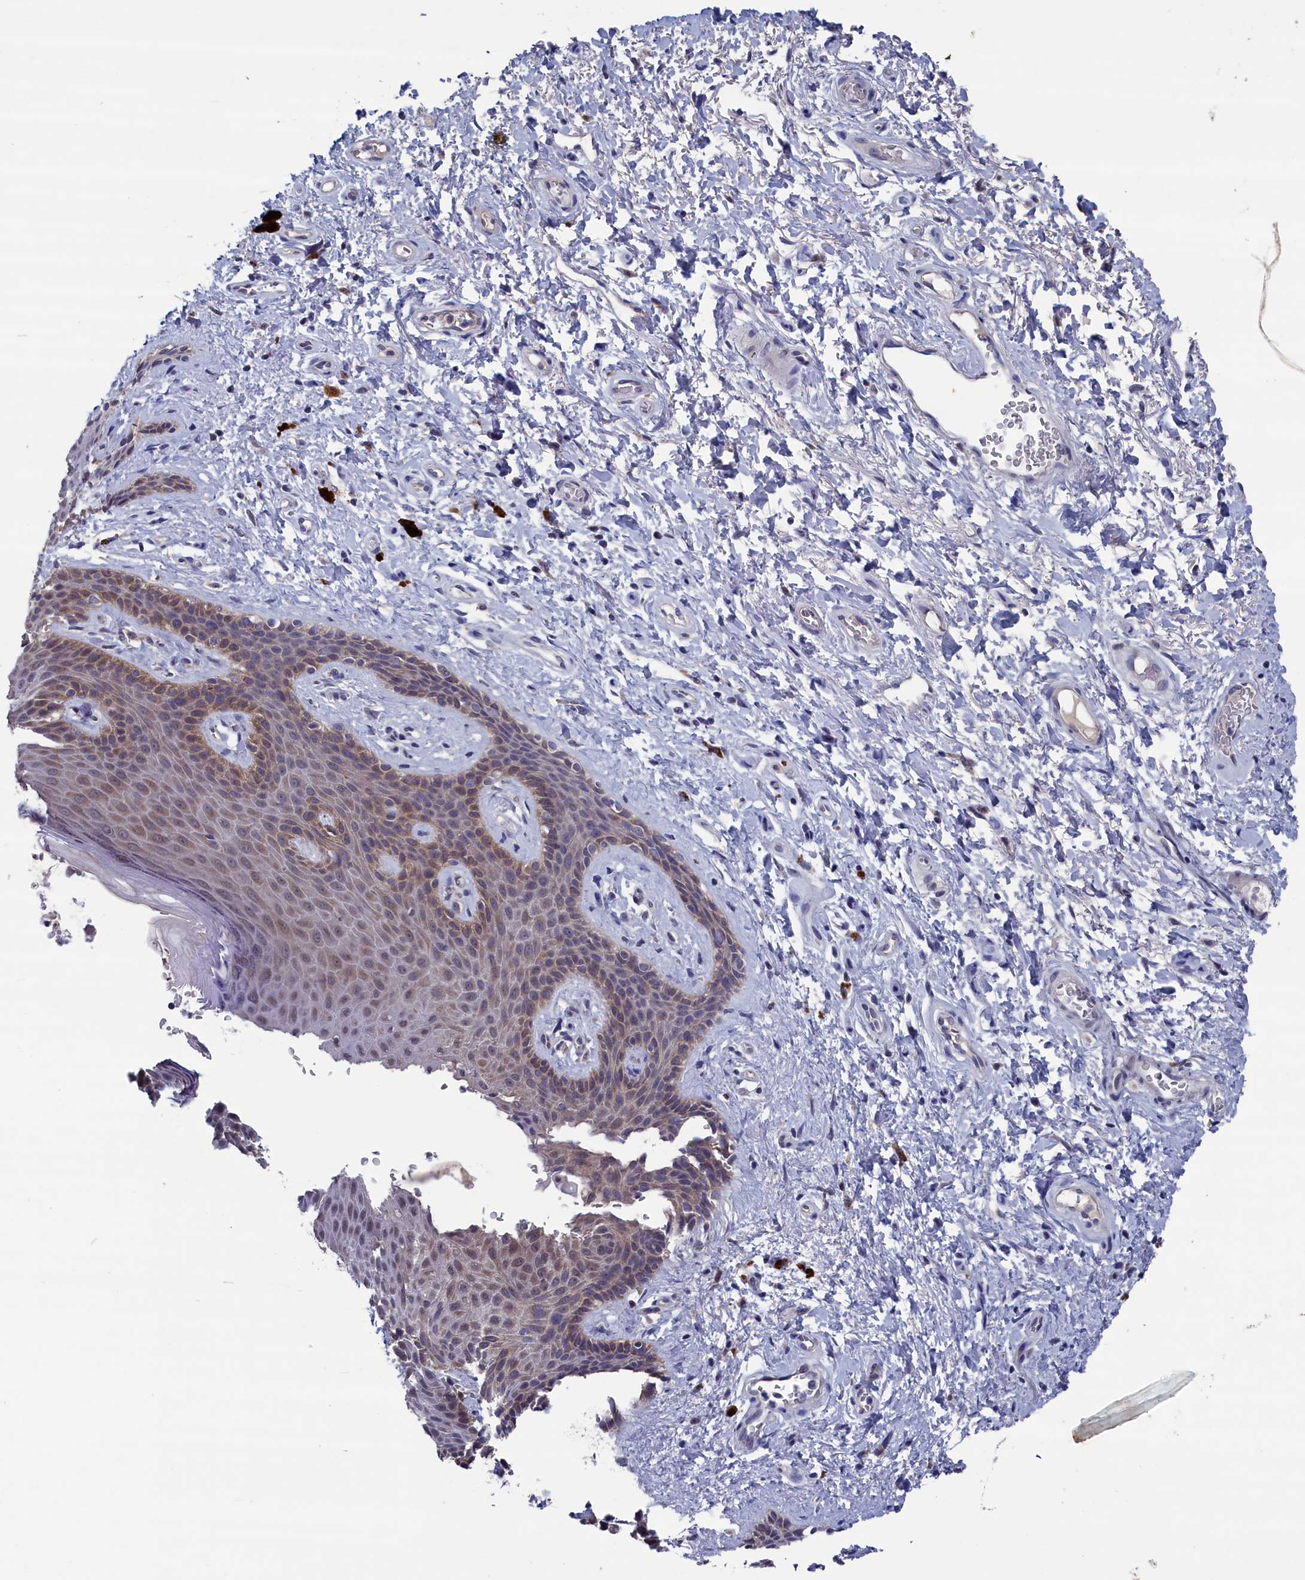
{"staining": {"intensity": "moderate", "quantity": "<25%", "location": "cytoplasmic/membranous"}, "tissue": "skin", "cell_type": "Epidermal cells", "image_type": "normal", "snomed": [{"axis": "morphology", "description": "Normal tissue, NOS"}, {"axis": "topography", "description": "Anal"}], "caption": "Epidermal cells reveal moderate cytoplasmic/membranous positivity in about <25% of cells in benign skin.", "gene": "SPATA13", "patient": {"sex": "female", "age": 46}}